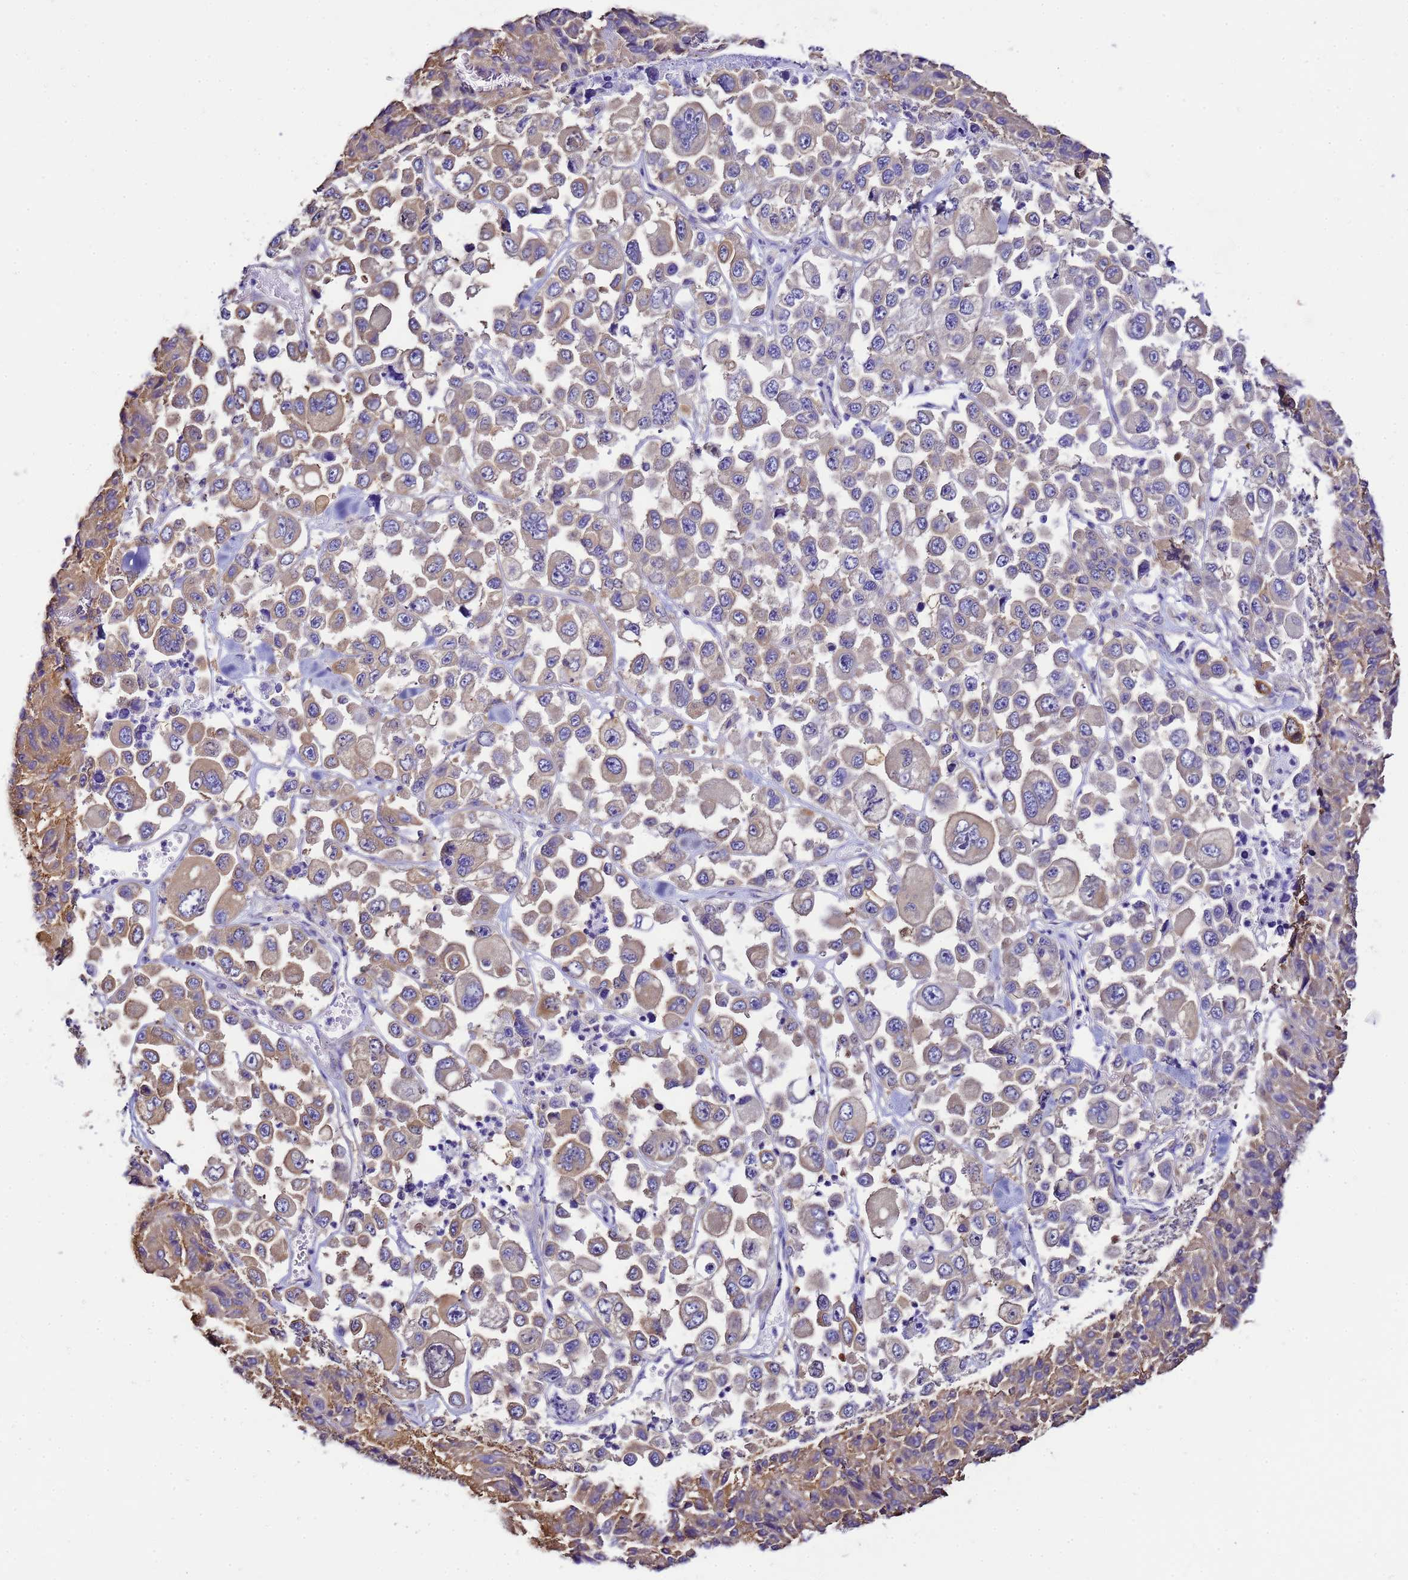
{"staining": {"intensity": "negative", "quantity": "none", "location": "none"}, "tissue": "melanoma", "cell_type": "Tumor cells", "image_type": "cancer", "snomed": [{"axis": "morphology", "description": "Malignant melanoma, Metastatic site"}, {"axis": "topography", "description": "Lymph node"}], "caption": "This is a micrograph of IHC staining of malignant melanoma (metastatic site), which shows no staining in tumor cells.", "gene": "NARS1", "patient": {"sex": "female", "age": 54}}